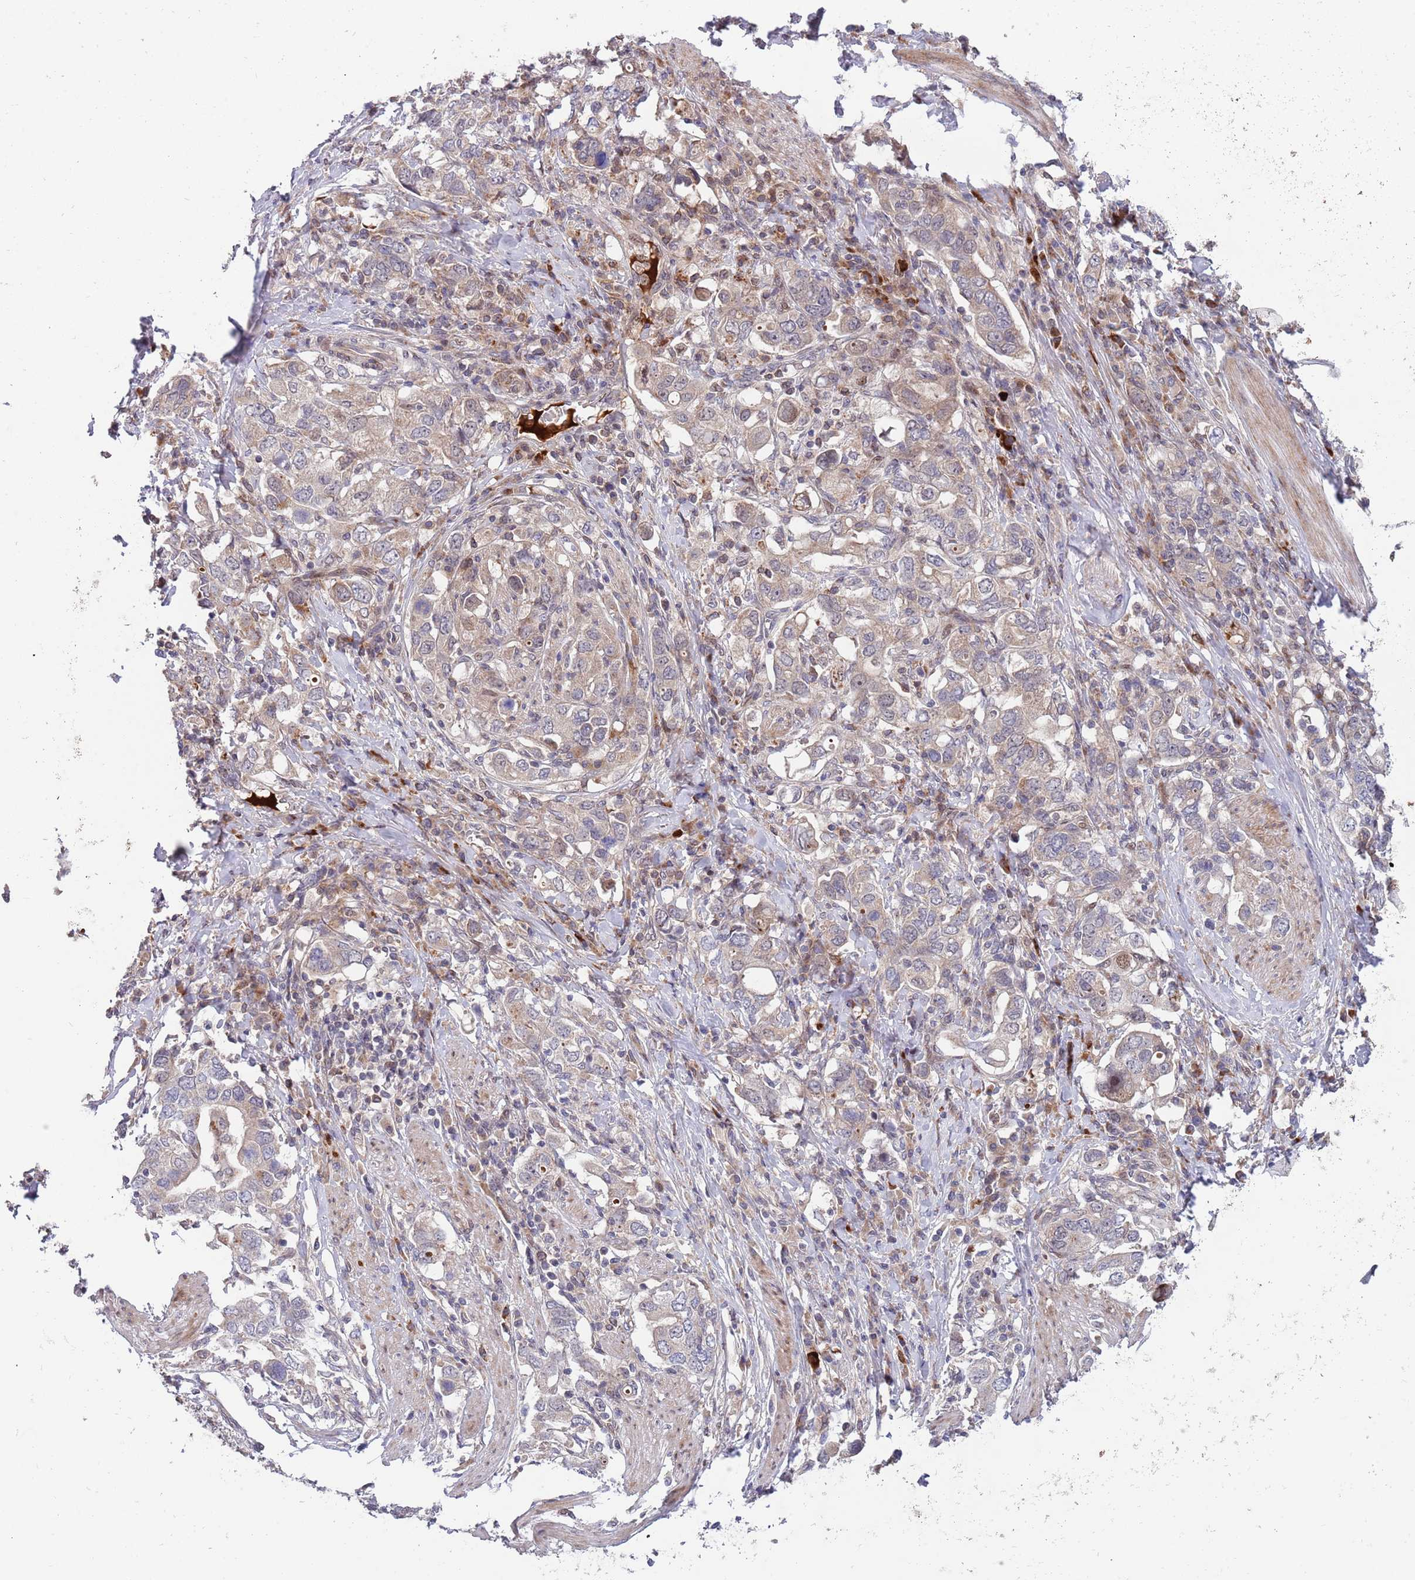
{"staining": {"intensity": "weak", "quantity": "25%-75%", "location": "cytoplasmic/membranous"}, "tissue": "stomach cancer", "cell_type": "Tumor cells", "image_type": "cancer", "snomed": [{"axis": "morphology", "description": "Adenocarcinoma, NOS"}, {"axis": "topography", "description": "Stomach, upper"}, {"axis": "topography", "description": "Stomach"}], "caption": "Tumor cells reveal weak cytoplasmic/membranous staining in about 25%-75% of cells in stomach adenocarcinoma.", "gene": "NT5DC4", "patient": {"sex": "male", "age": 62}}